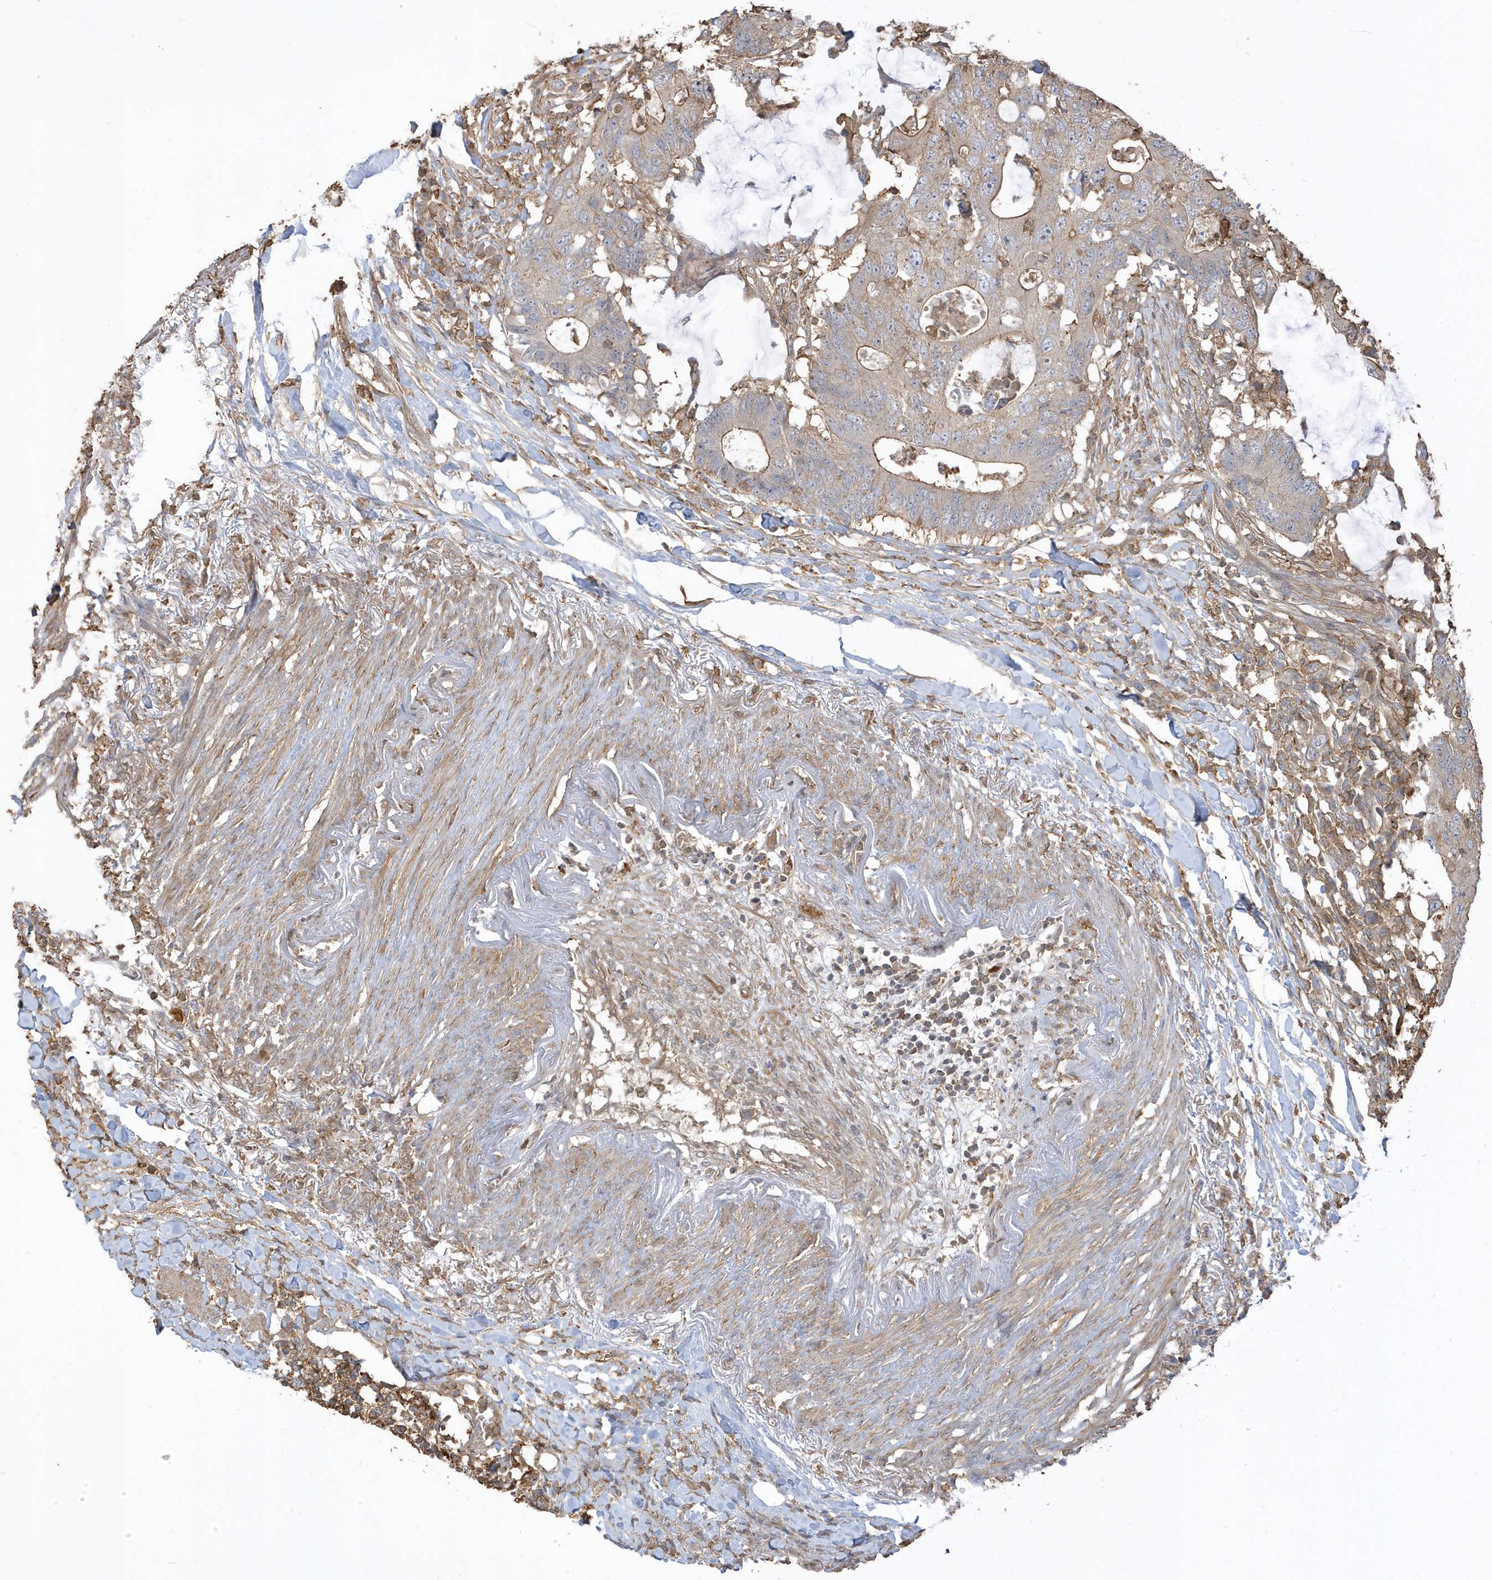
{"staining": {"intensity": "moderate", "quantity": "<25%", "location": "cytoplasmic/membranous"}, "tissue": "colorectal cancer", "cell_type": "Tumor cells", "image_type": "cancer", "snomed": [{"axis": "morphology", "description": "Adenocarcinoma, NOS"}, {"axis": "topography", "description": "Colon"}], "caption": "A brown stain shows moderate cytoplasmic/membranous positivity of a protein in colorectal cancer (adenocarcinoma) tumor cells.", "gene": "ZBTB8A", "patient": {"sex": "male", "age": 71}}